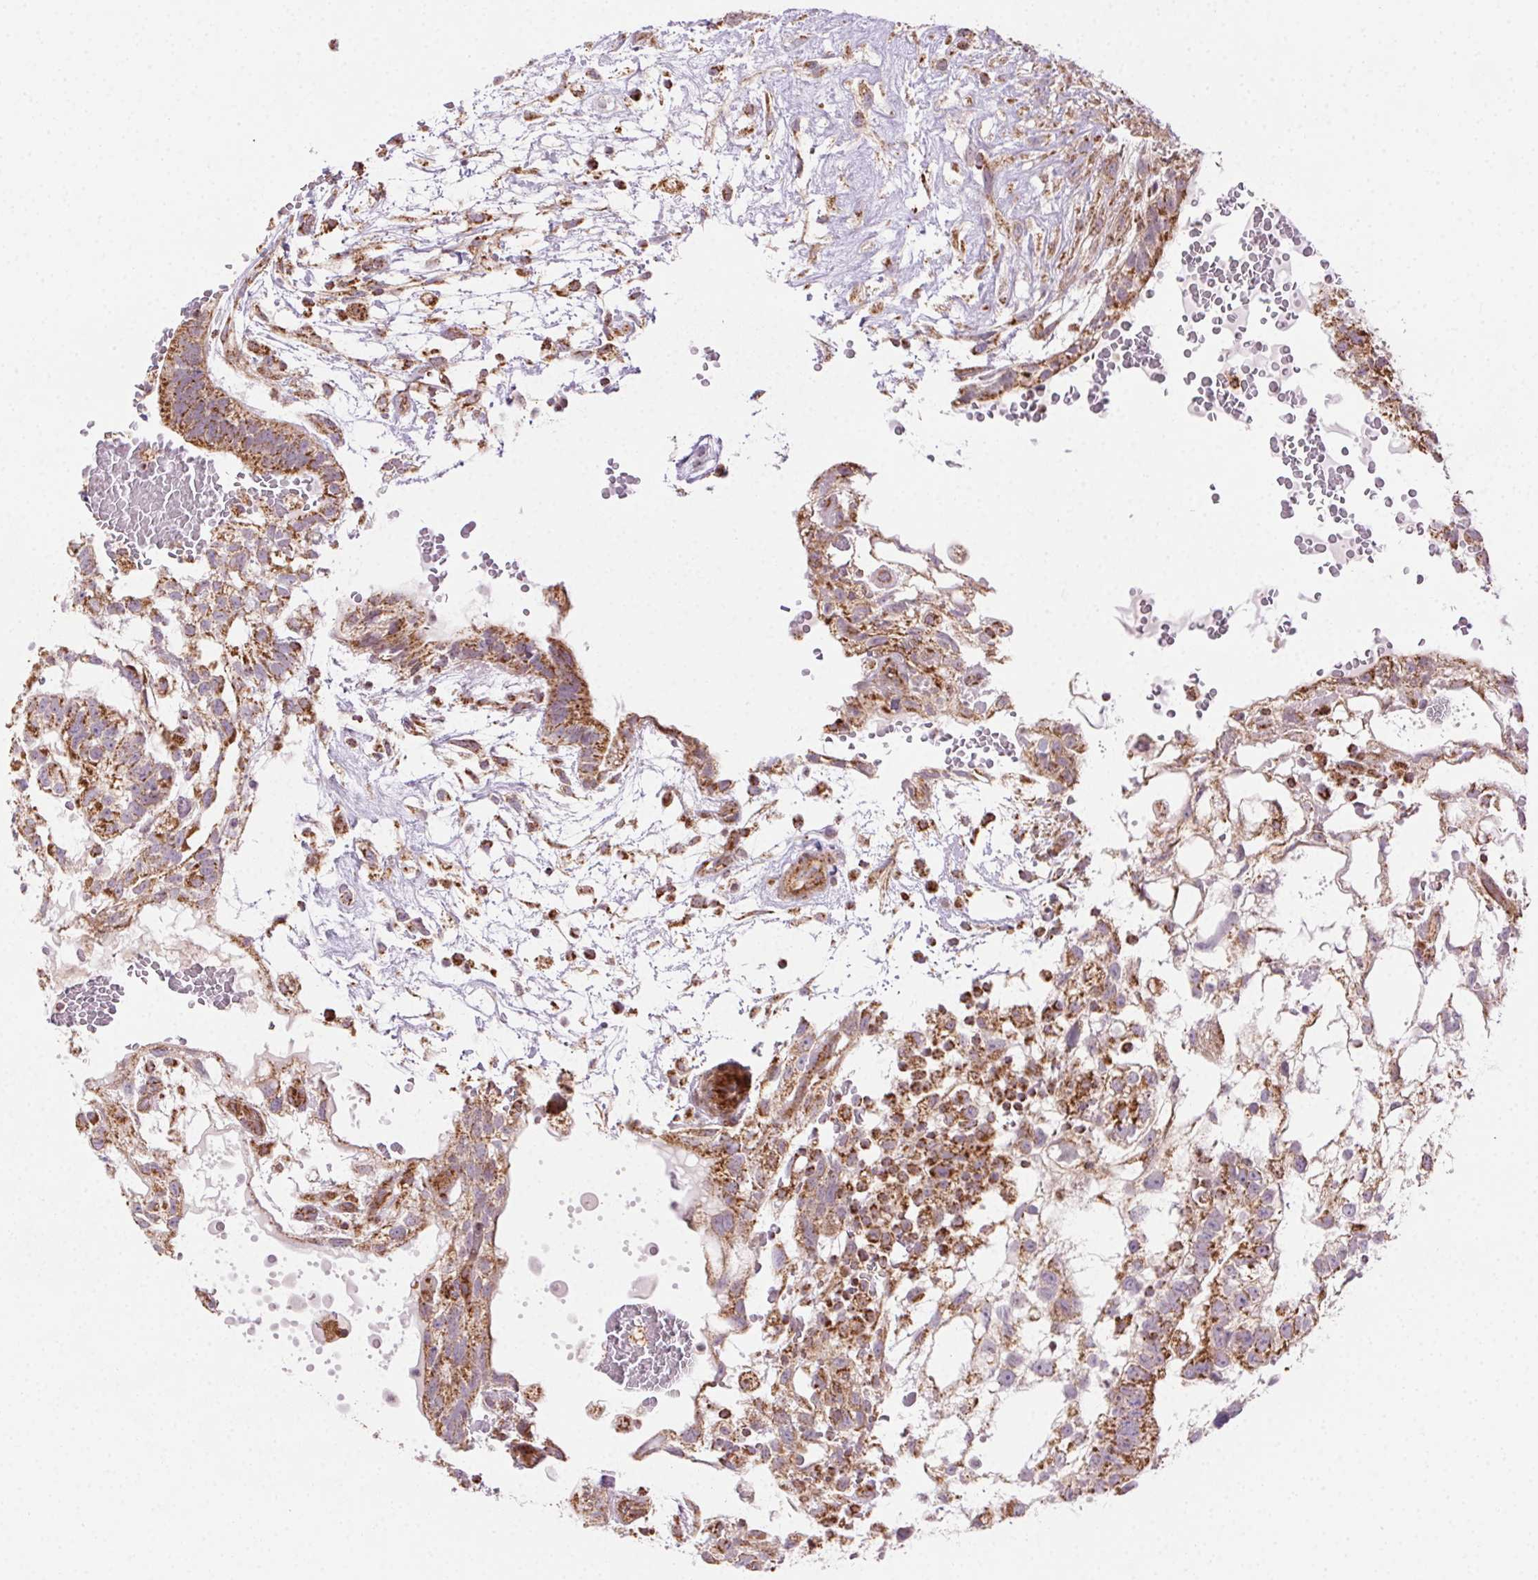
{"staining": {"intensity": "moderate", "quantity": ">75%", "location": "cytoplasmic/membranous"}, "tissue": "testis cancer", "cell_type": "Tumor cells", "image_type": "cancer", "snomed": [{"axis": "morphology", "description": "Normal tissue, NOS"}, {"axis": "morphology", "description": "Carcinoma, Embryonal, NOS"}, {"axis": "topography", "description": "Testis"}], "caption": "A brown stain labels moderate cytoplasmic/membranous positivity of a protein in testis cancer (embryonal carcinoma) tumor cells.", "gene": "CLPB", "patient": {"sex": "male", "age": 32}}